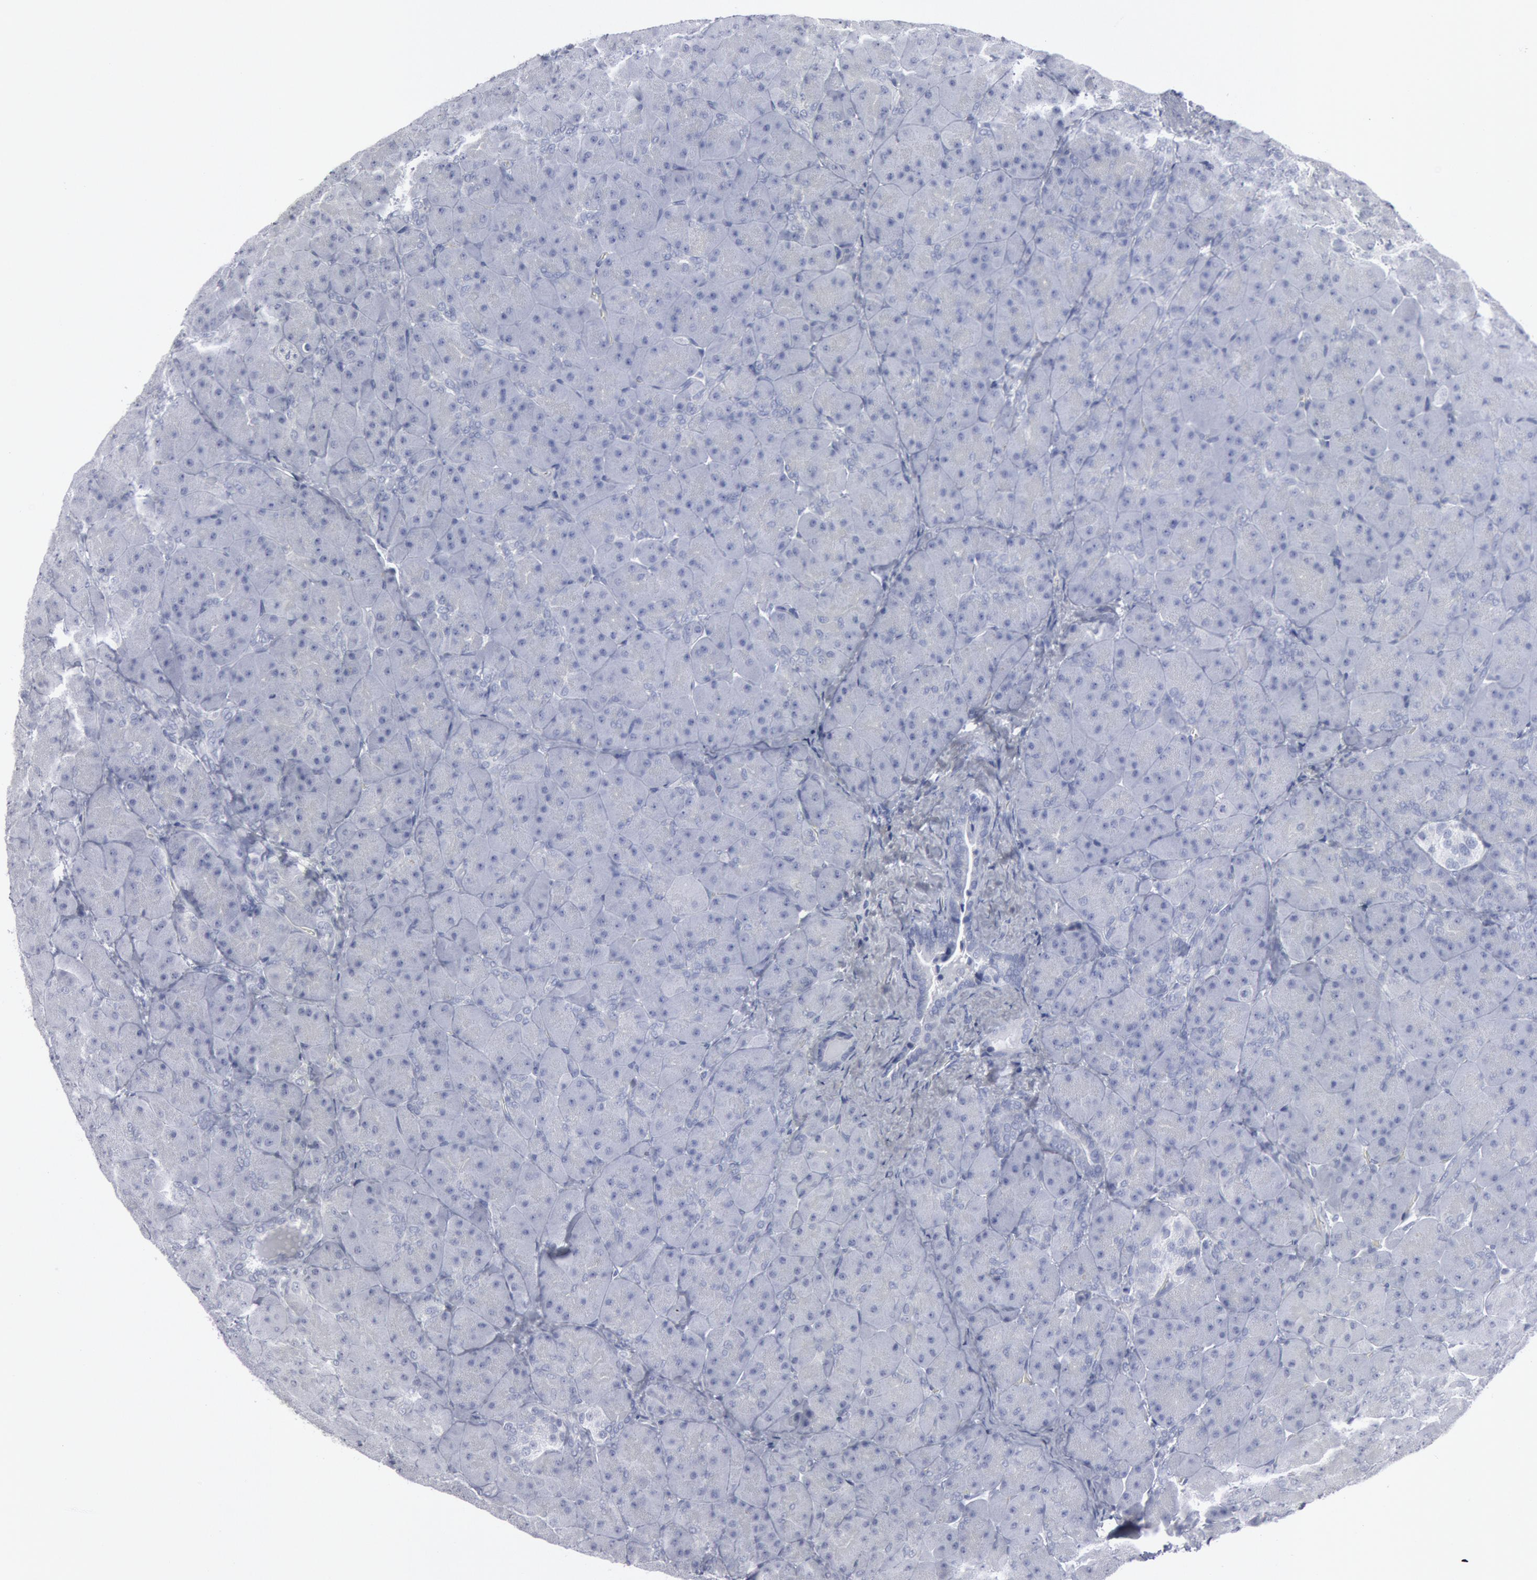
{"staining": {"intensity": "negative", "quantity": "none", "location": "none"}, "tissue": "pancreas", "cell_type": "Exocrine glandular cells", "image_type": "normal", "snomed": [{"axis": "morphology", "description": "Normal tissue, NOS"}, {"axis": "topography", "description": "Pancreas"}], "caption": "There is no significant staining in exocrine glandular cells of pancreas. (IHC, brightfield microscopy, high magnification).", "gene": "DMC1", "patient": {"sex": "male", "age": 66}}